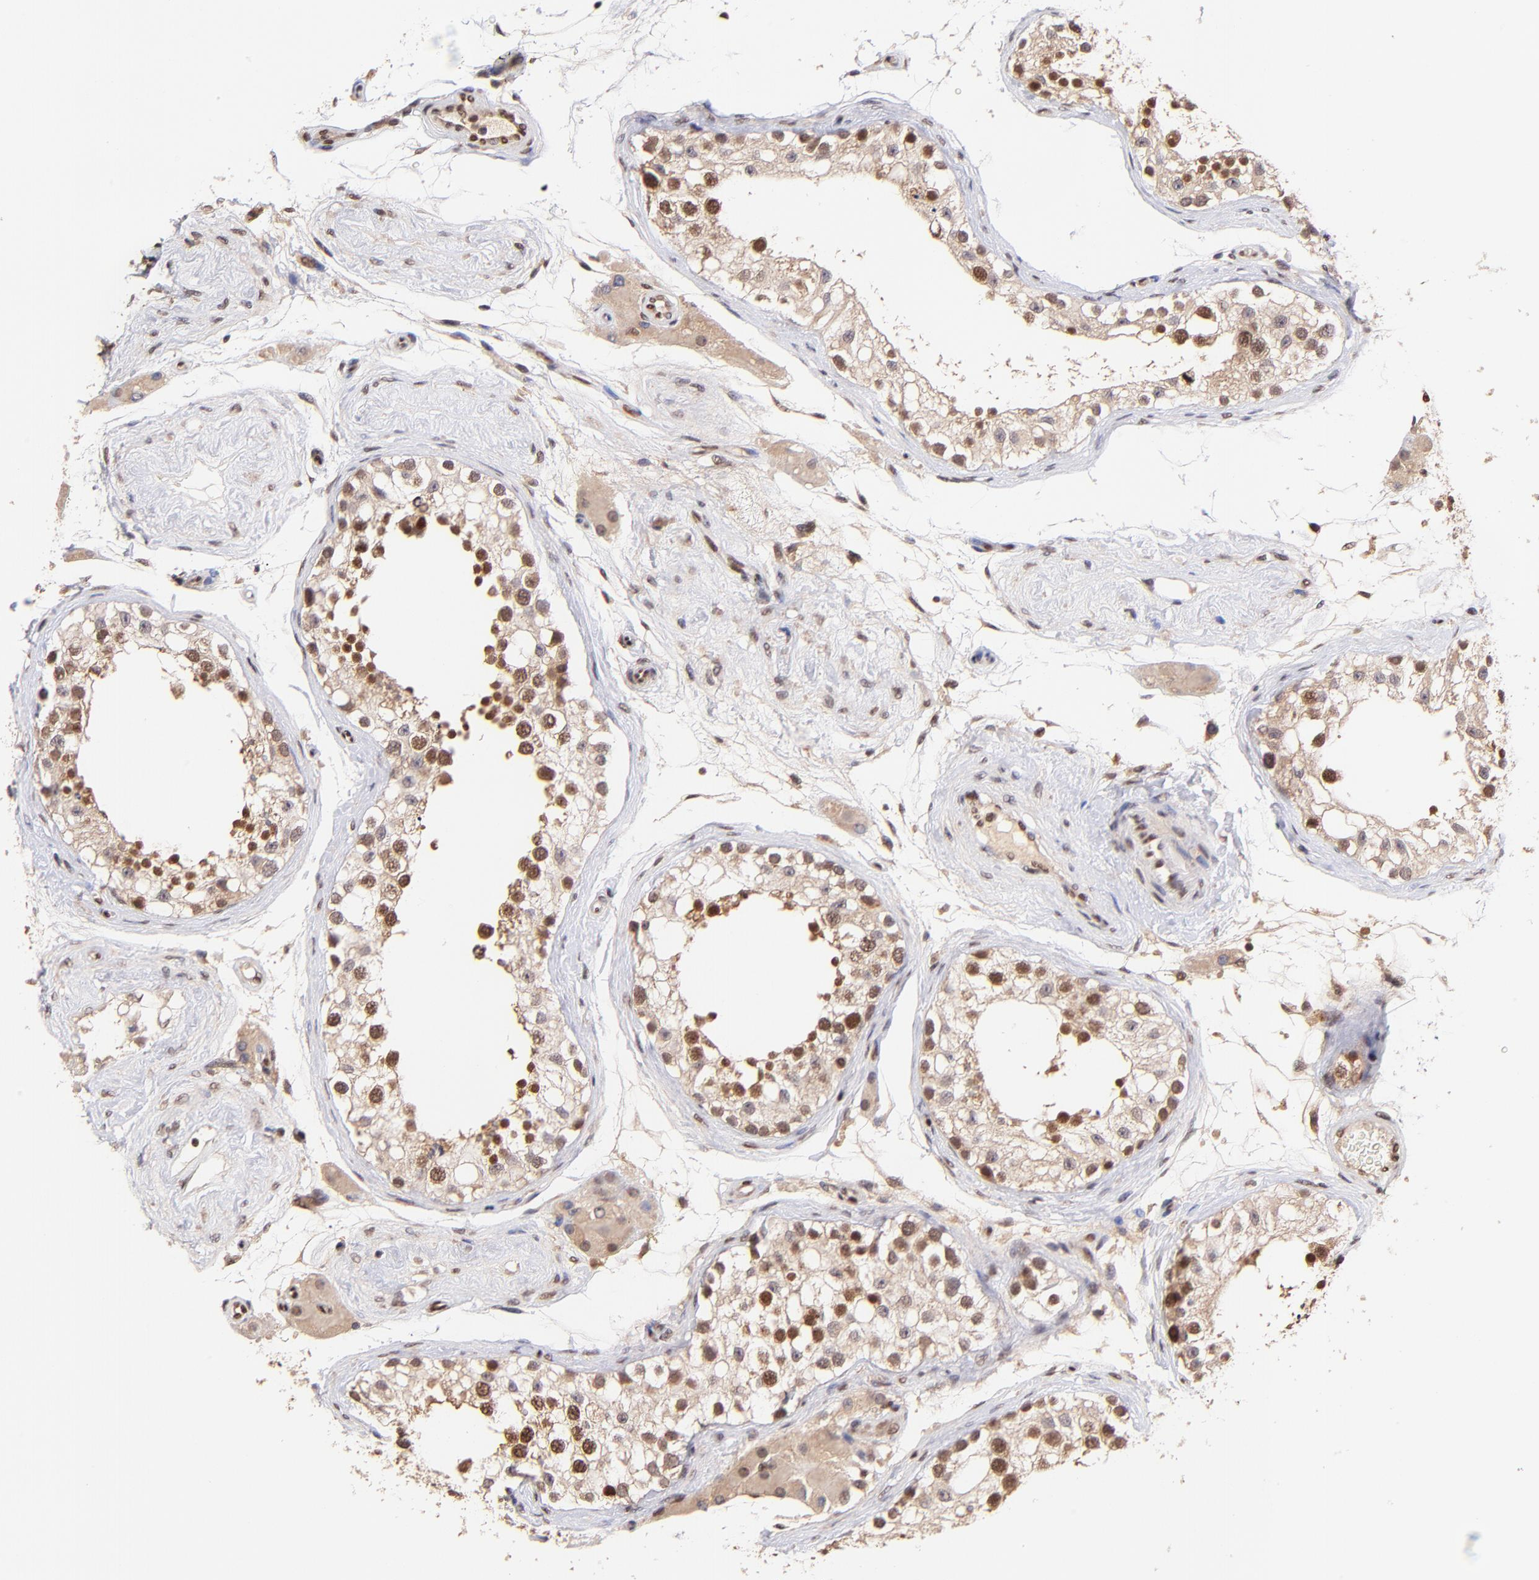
{"staining": {"intensity": "strong", "quantity": "25%-75%", "location": "cytoplasmic/membranous,nuclear"}, "tissue": "testis", "cell_type": "Cells in seminiferous ducts", "image_type": "normal", "snomed": [{"axis": "morphology", "description": "Normal tissue, NOS"}, {"axis": "topography", "description": "Testis"}], "caption": "Benign testis was stained to show a protein in brown. There is high levels of strong cytoplasmic/membranous,nuclear expression in about 25%-75% of cells in seminiferous ducts.", "gene": "WDR25", "patient": {"sex": "male", "age": 68}}